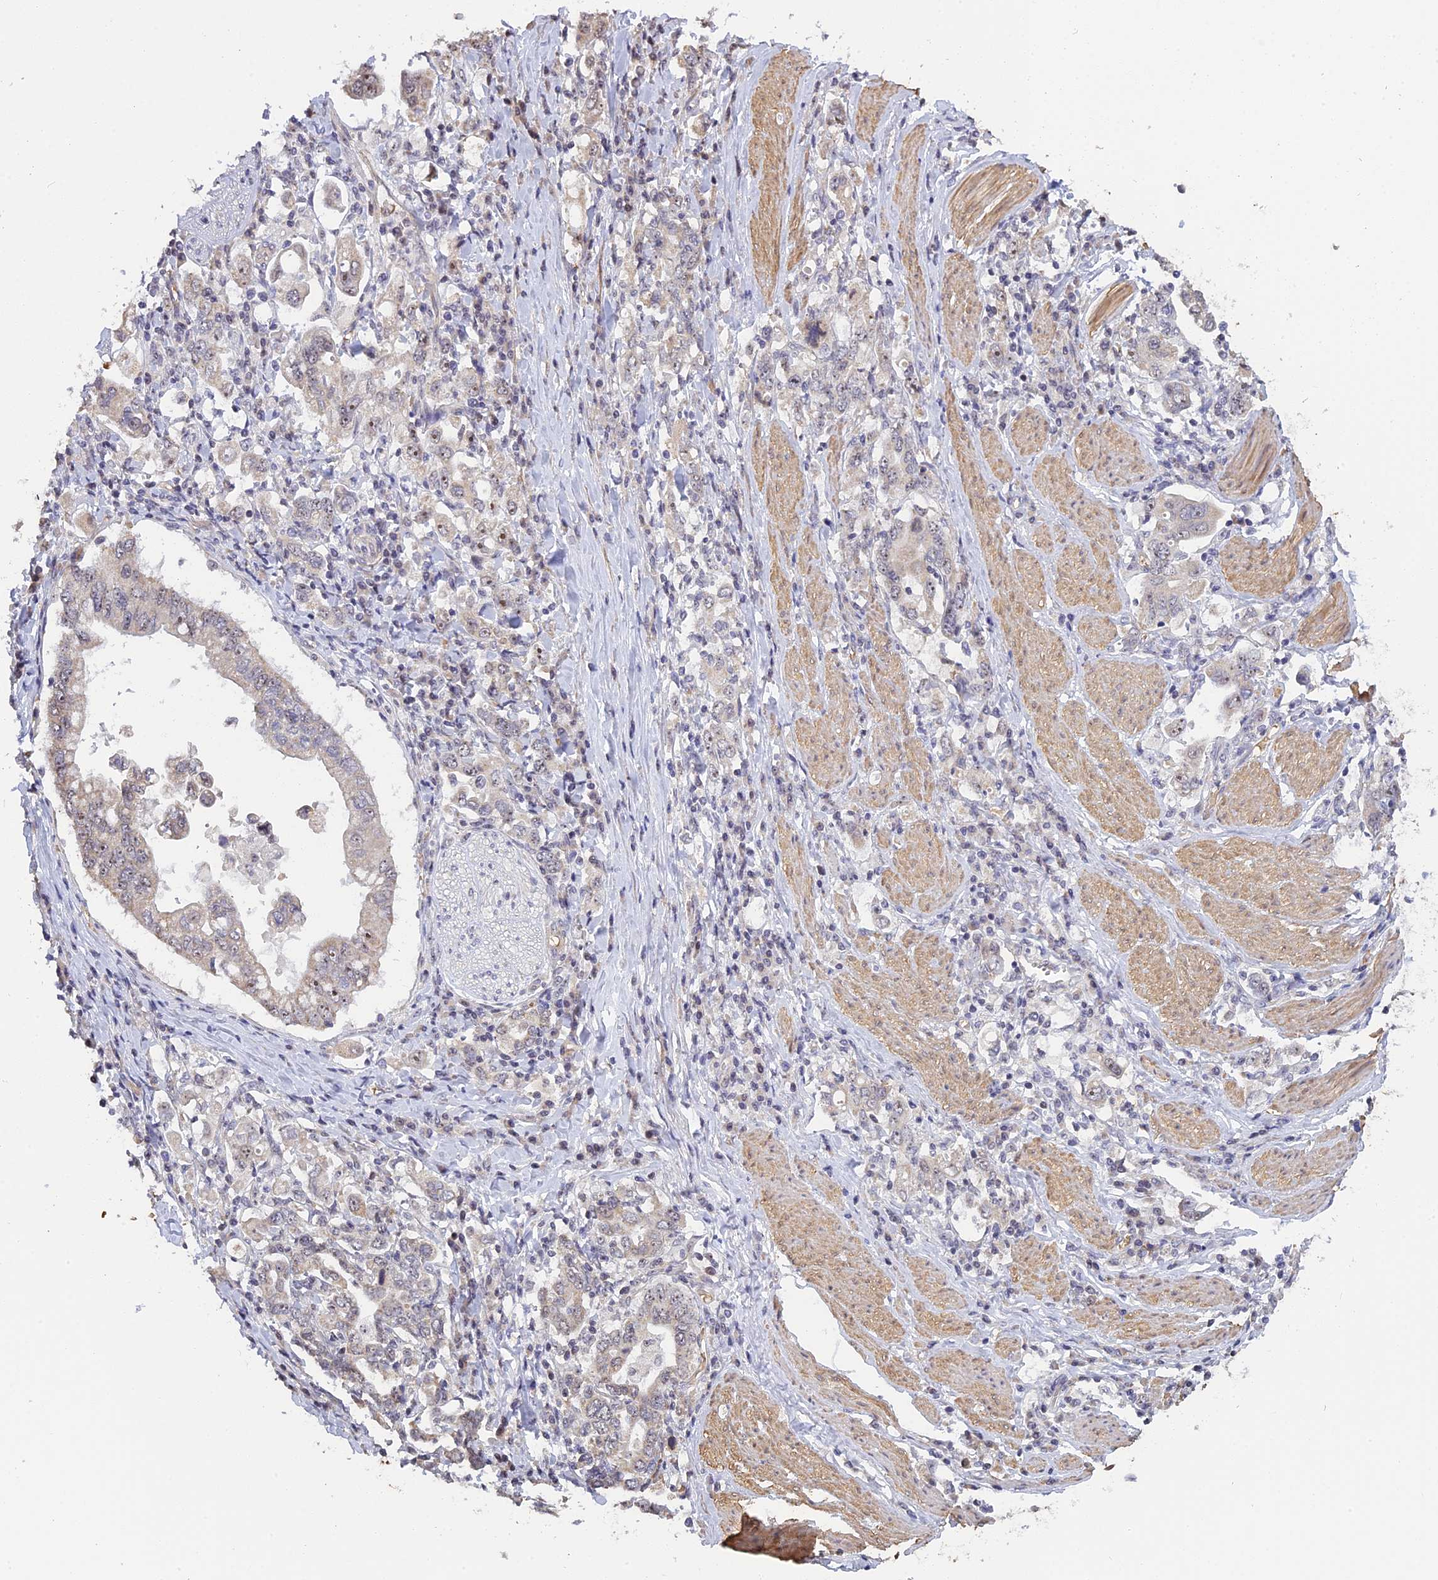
{"staining": {"intensity": "negative", "quantity": "none", "location": "none"}, "tissue": "stomach cancer", "cell_type": "Tumor cells", "image_type": "cancer", "snomed": [{"axis": "morphology", "description": "Adenocarcinoma, NOS"}, {"axis": "topography", "description": "Stomach, upper"}], "caption": "Immunohistochemistry (IHC) of human stomach cancer demonstrates no positivity in tumor cells.", "gene": "MGA", "patient": {"sex": "male", "age": 62}}